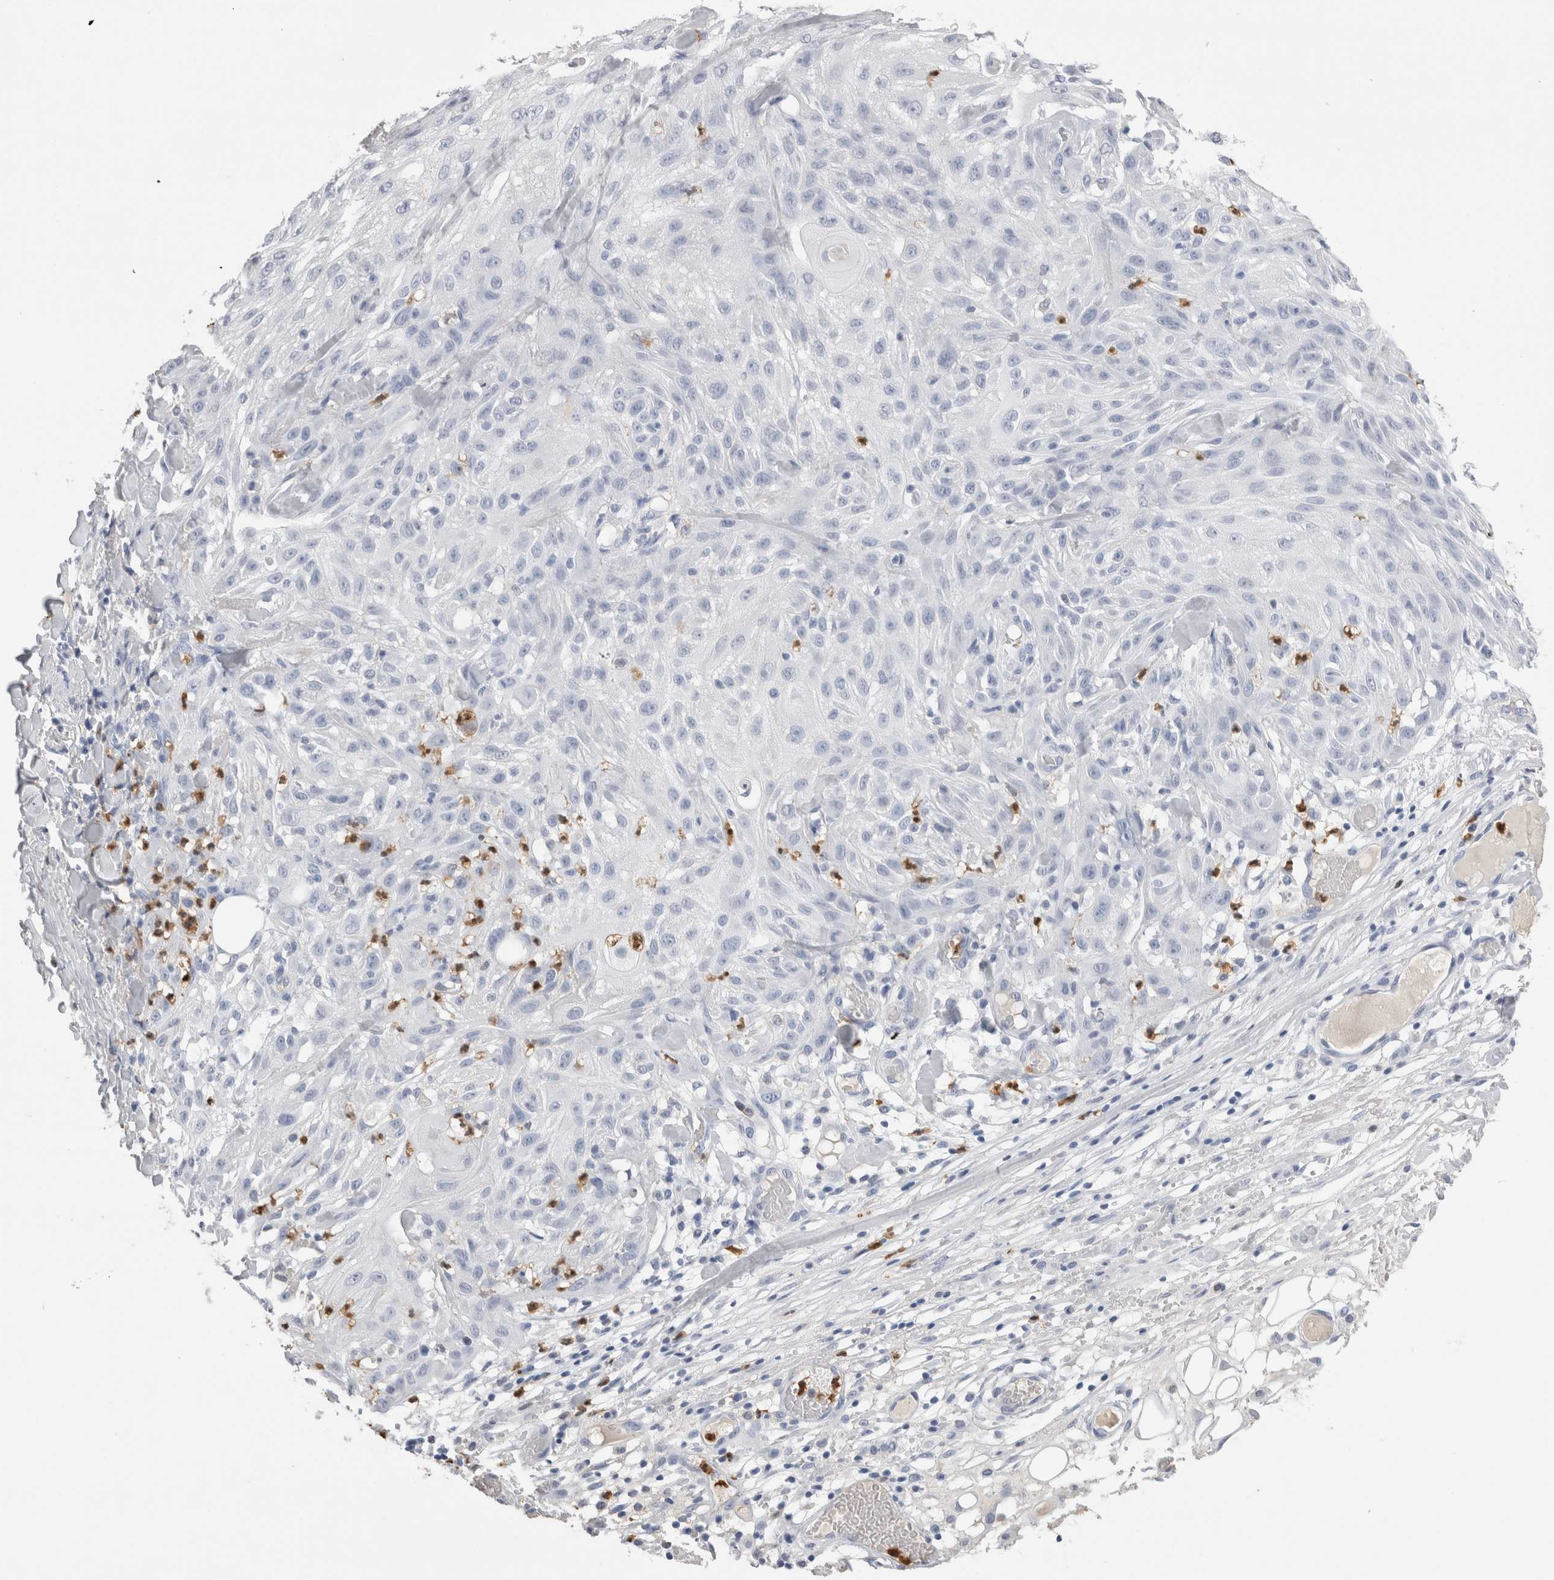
{"staining": {"intensity": "negative", "quantity": "none", "location": "none"}, "tissue": "skin cancer", "cell_type": "Tumor cells", "image_type": "cancer", "snomed": [{"axis": "morphology", "description": "Squamous cell carcinoma, NOS"}, {"axis": "topography", "description": "Skin"}], "caption": "Human skin cancer (squamous cell carcinoma) stained for a protein using immunohistochemistry exhibits no positivity in tumor cells.", "gene": "S100A12", "patient": {"sex": "male", "age": 75}}